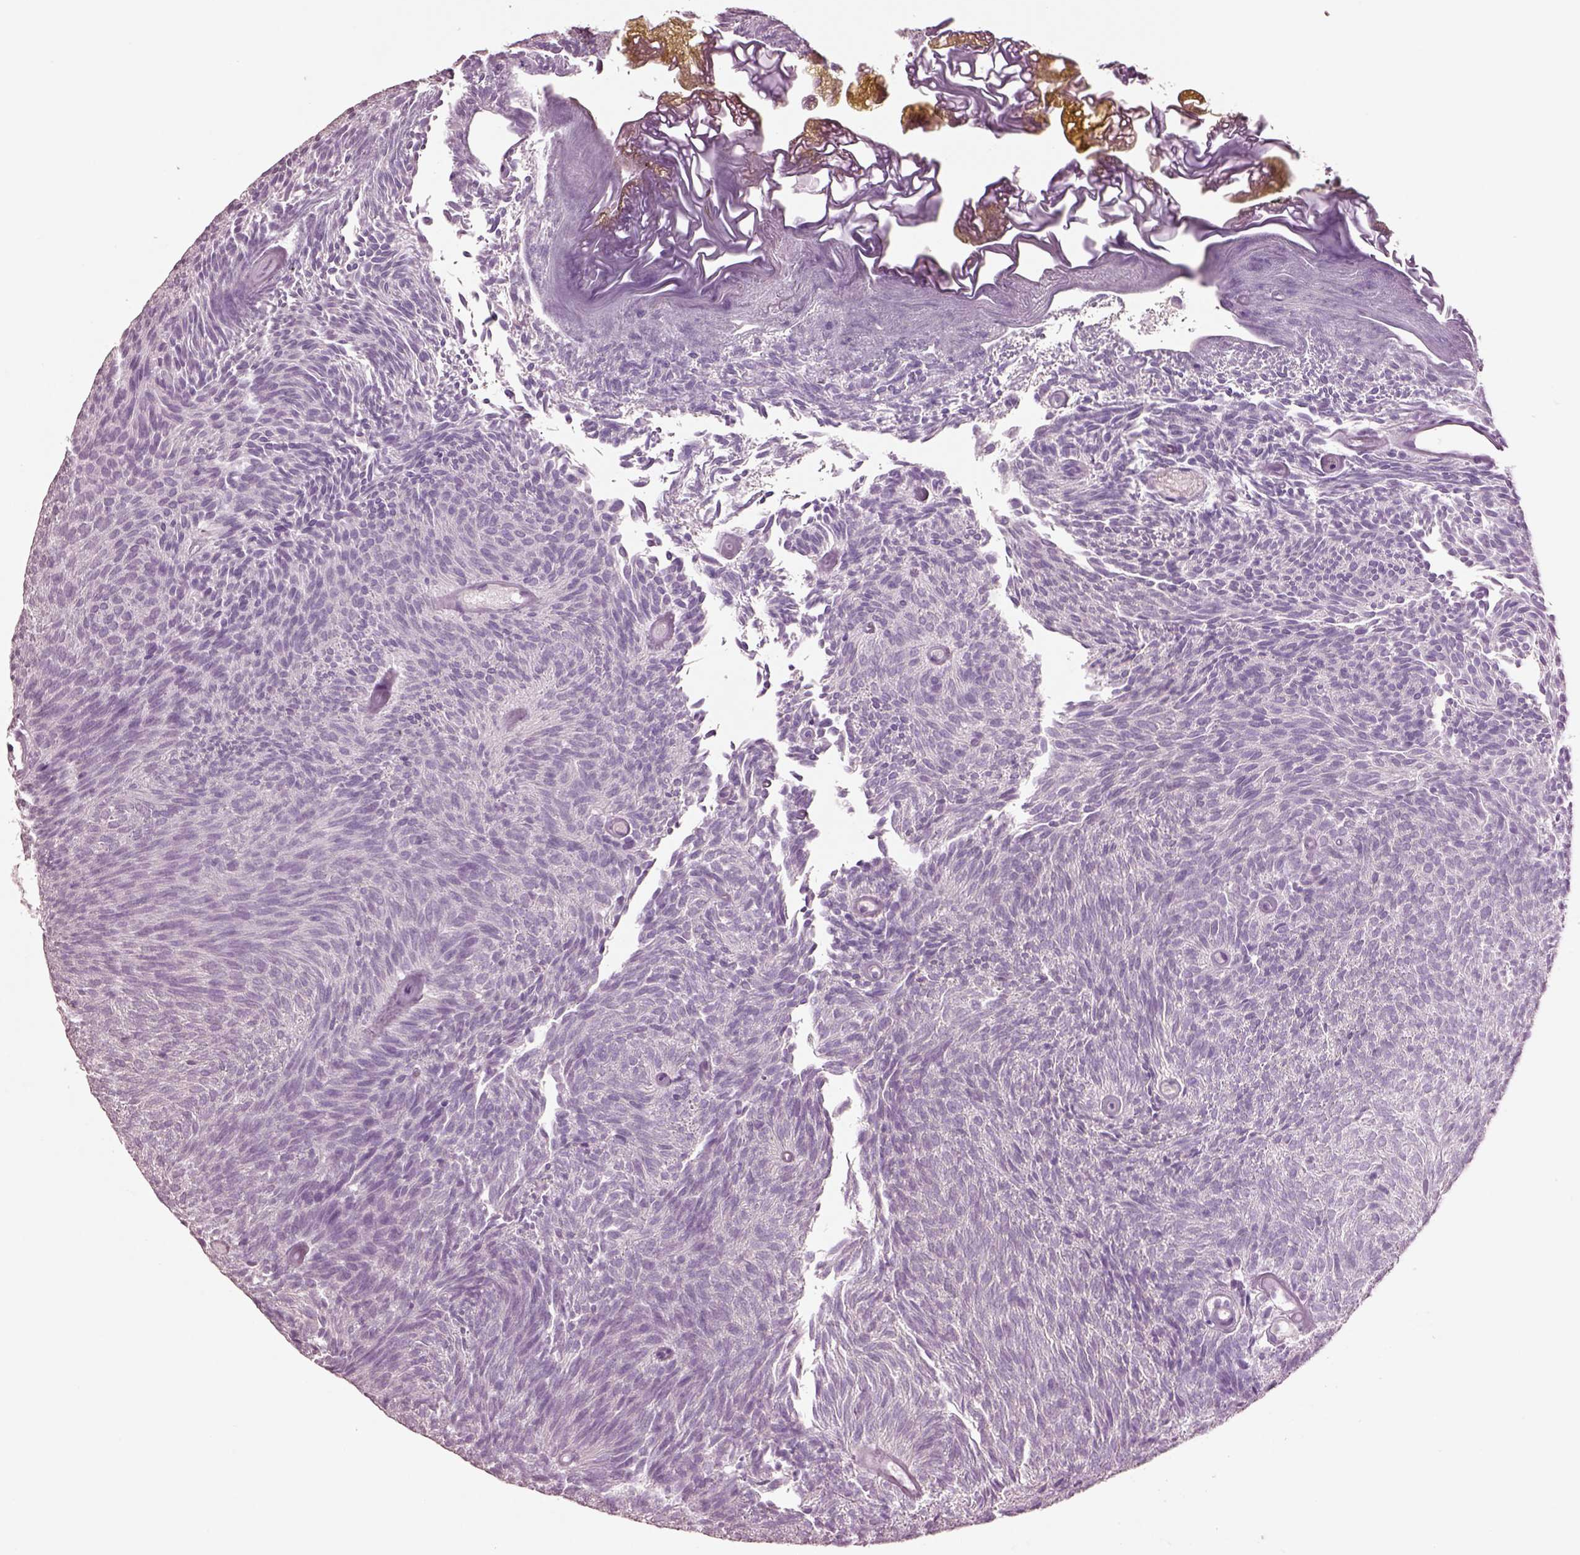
{"staining": {"intensity": "negative", "quantity": "none", "location": "none"}, "tissue": "urothelial cancer", "cell_type": "Tumor cells", "image_type": "cancer", "snomed": [{"axis": "morphology", "description": "Urothelial carcinoma, Low grade"}, {"axis": "topography", "description": "Urinary bladder"}], "caption": "Immunohistochemical staining of urothelial carcinoma (low-grade) reveals no significant positivity in tumor cells.", "gene": "CLPSL1", "patient": {"sex": "male", "age": 77}}